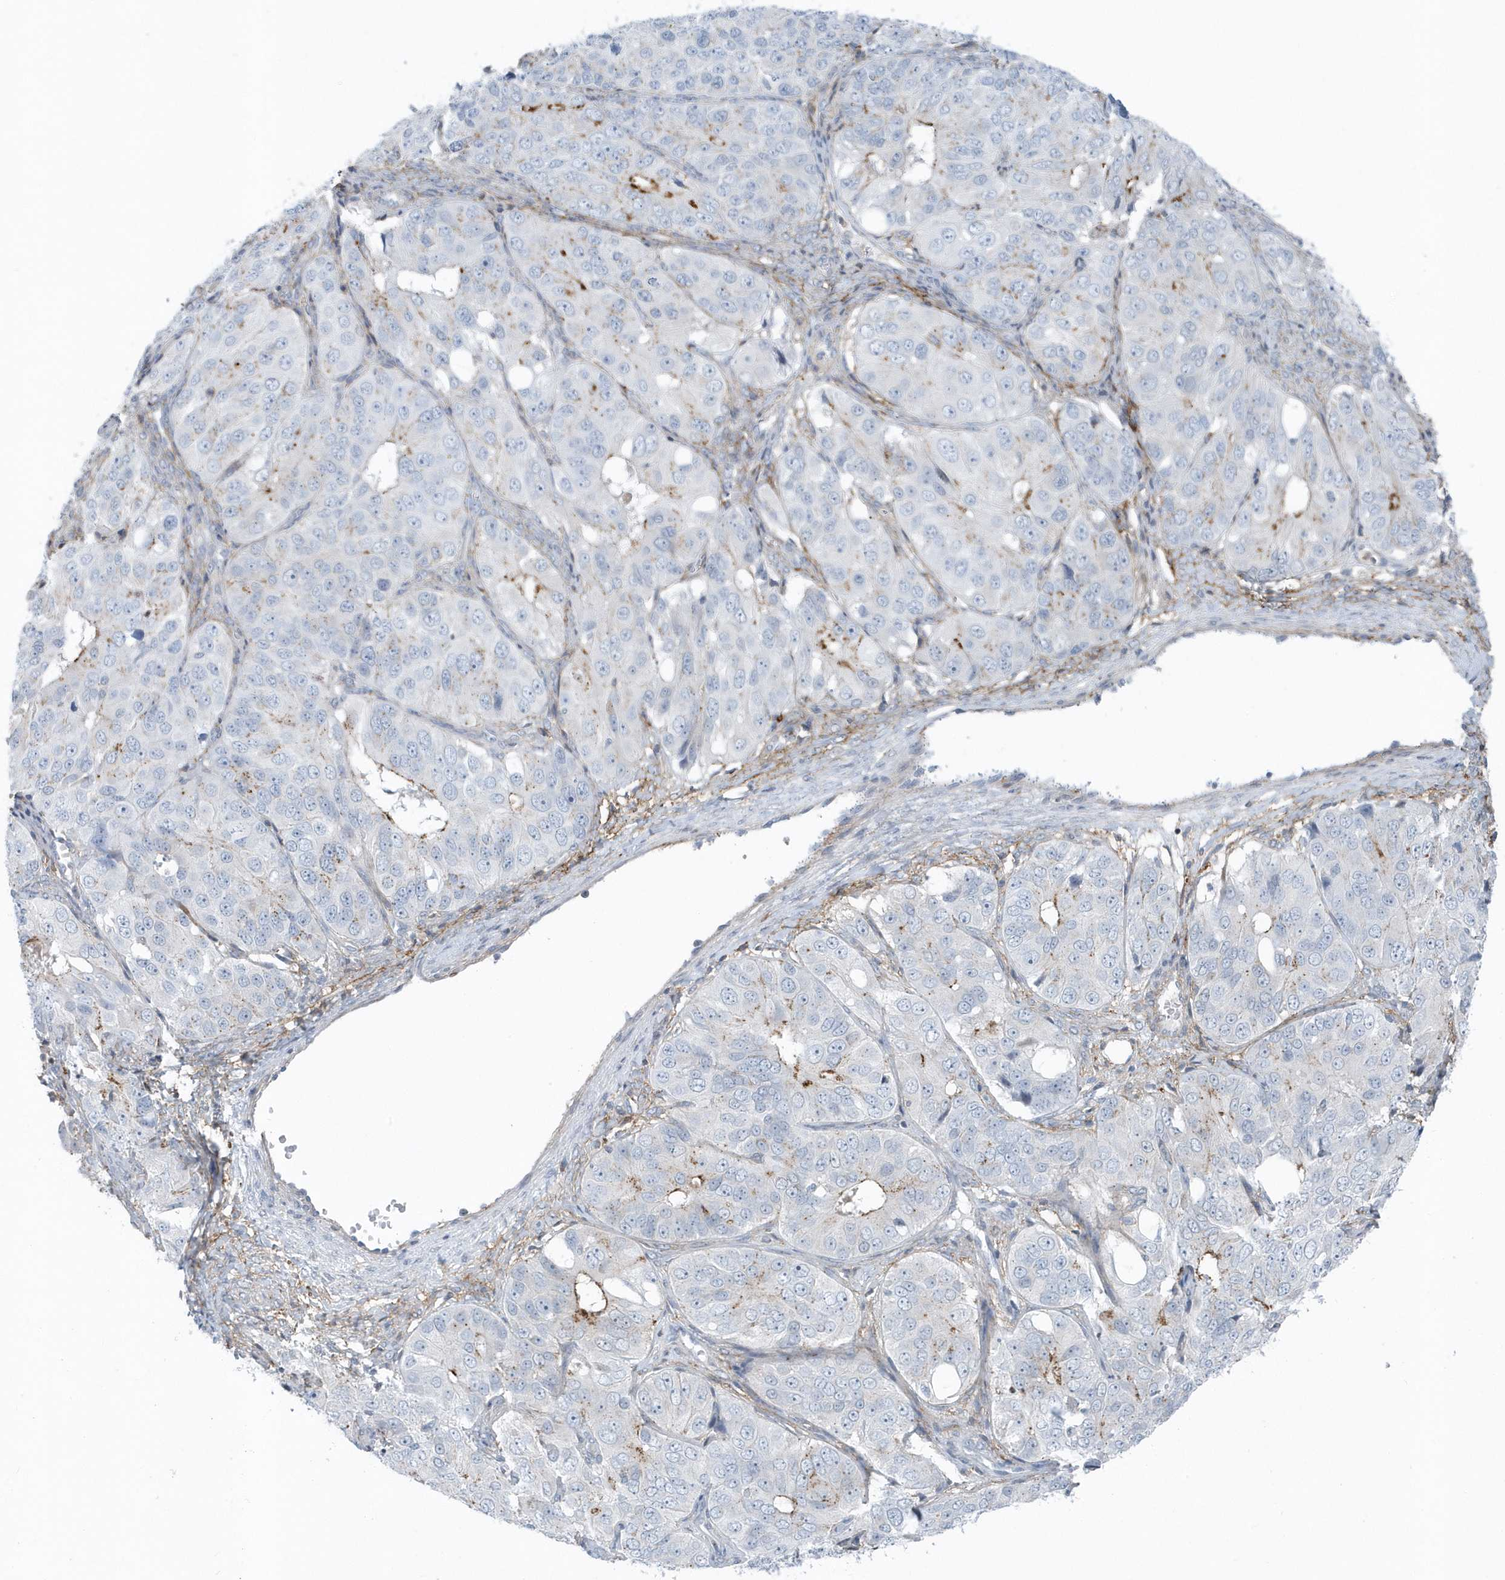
{"staining": {"intensity": "moderate", "quantity": "<25%", "location": "cytoplasmic/membranous"}, "tissue": "ovarian cancer", "cell_type": "Tumor cells", "image_type": "cancer", "snomed": [{"axis": "morphology", "description": "Carcinoma, endometroid"}, {"axis": "topography", "description": "Ovary"}], "caption": "Tumor cells demonstrate low levels of moderate cytoplasmic/membranous expression in approximately <25% of cells in ovarian endometroid carcinoma.", "gene": "CACNB2", "patient": {"sex": "female", "age": 51}}